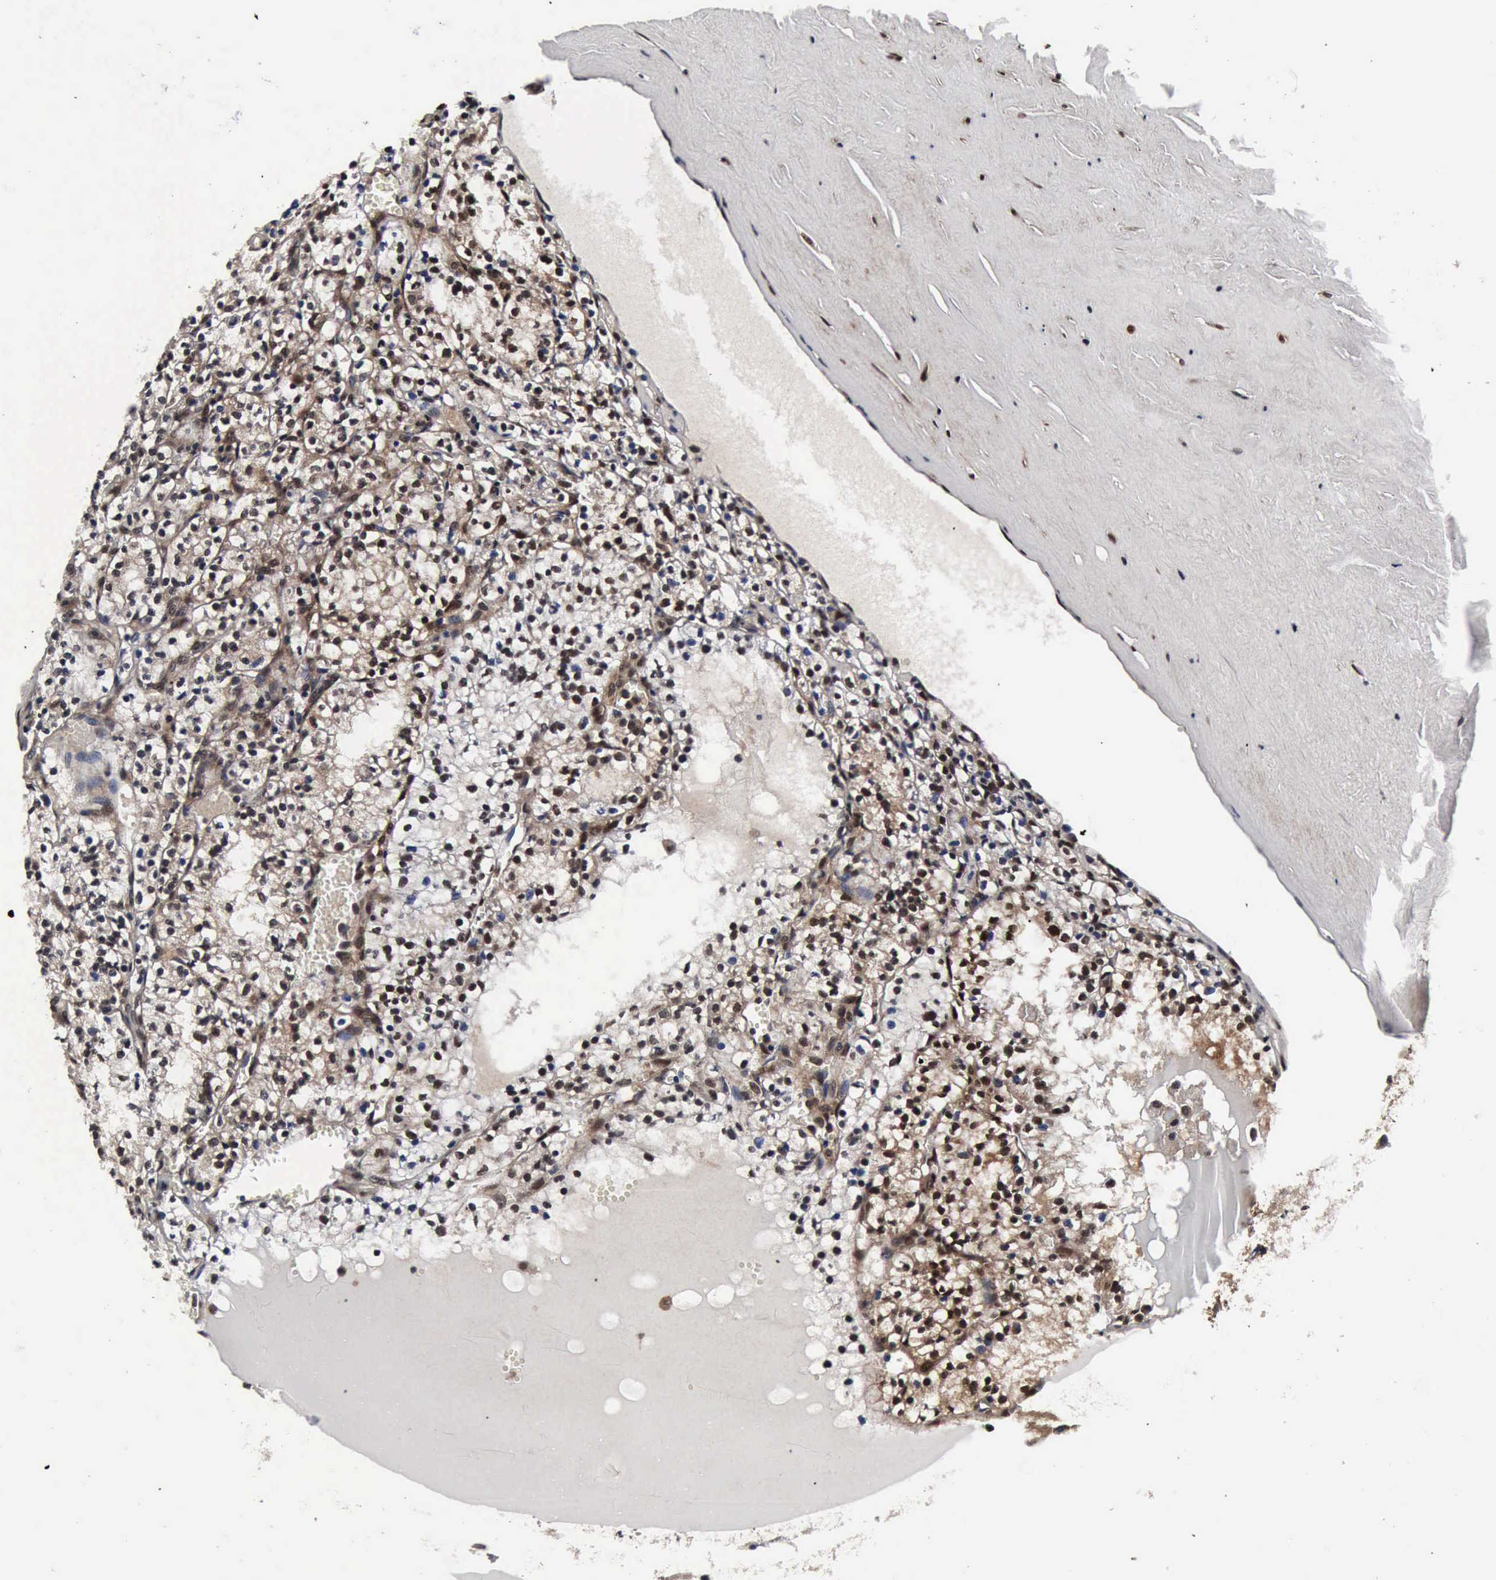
{"staining": {"intensity": "moderate", "quantity": "25%-75%", "location": "cytoplasmic/membranous,nuclear"}, "tissue": "renal cancer", "cell_type": "Tumor cells", "image_type": "cancer", "snomed": [{"axis": "morphology", "description": "Adenocarcinoma, NOS"}, {"axis": "topography", "description": "Kidney"}], "caption": "Renal adenocarcinoma stained for a protein reveals moderate cytoplasmic/membranous and nuclear positivity in tumor cells.", "gene": "UBC", "patient": {"sex": "male", "age": 61}}